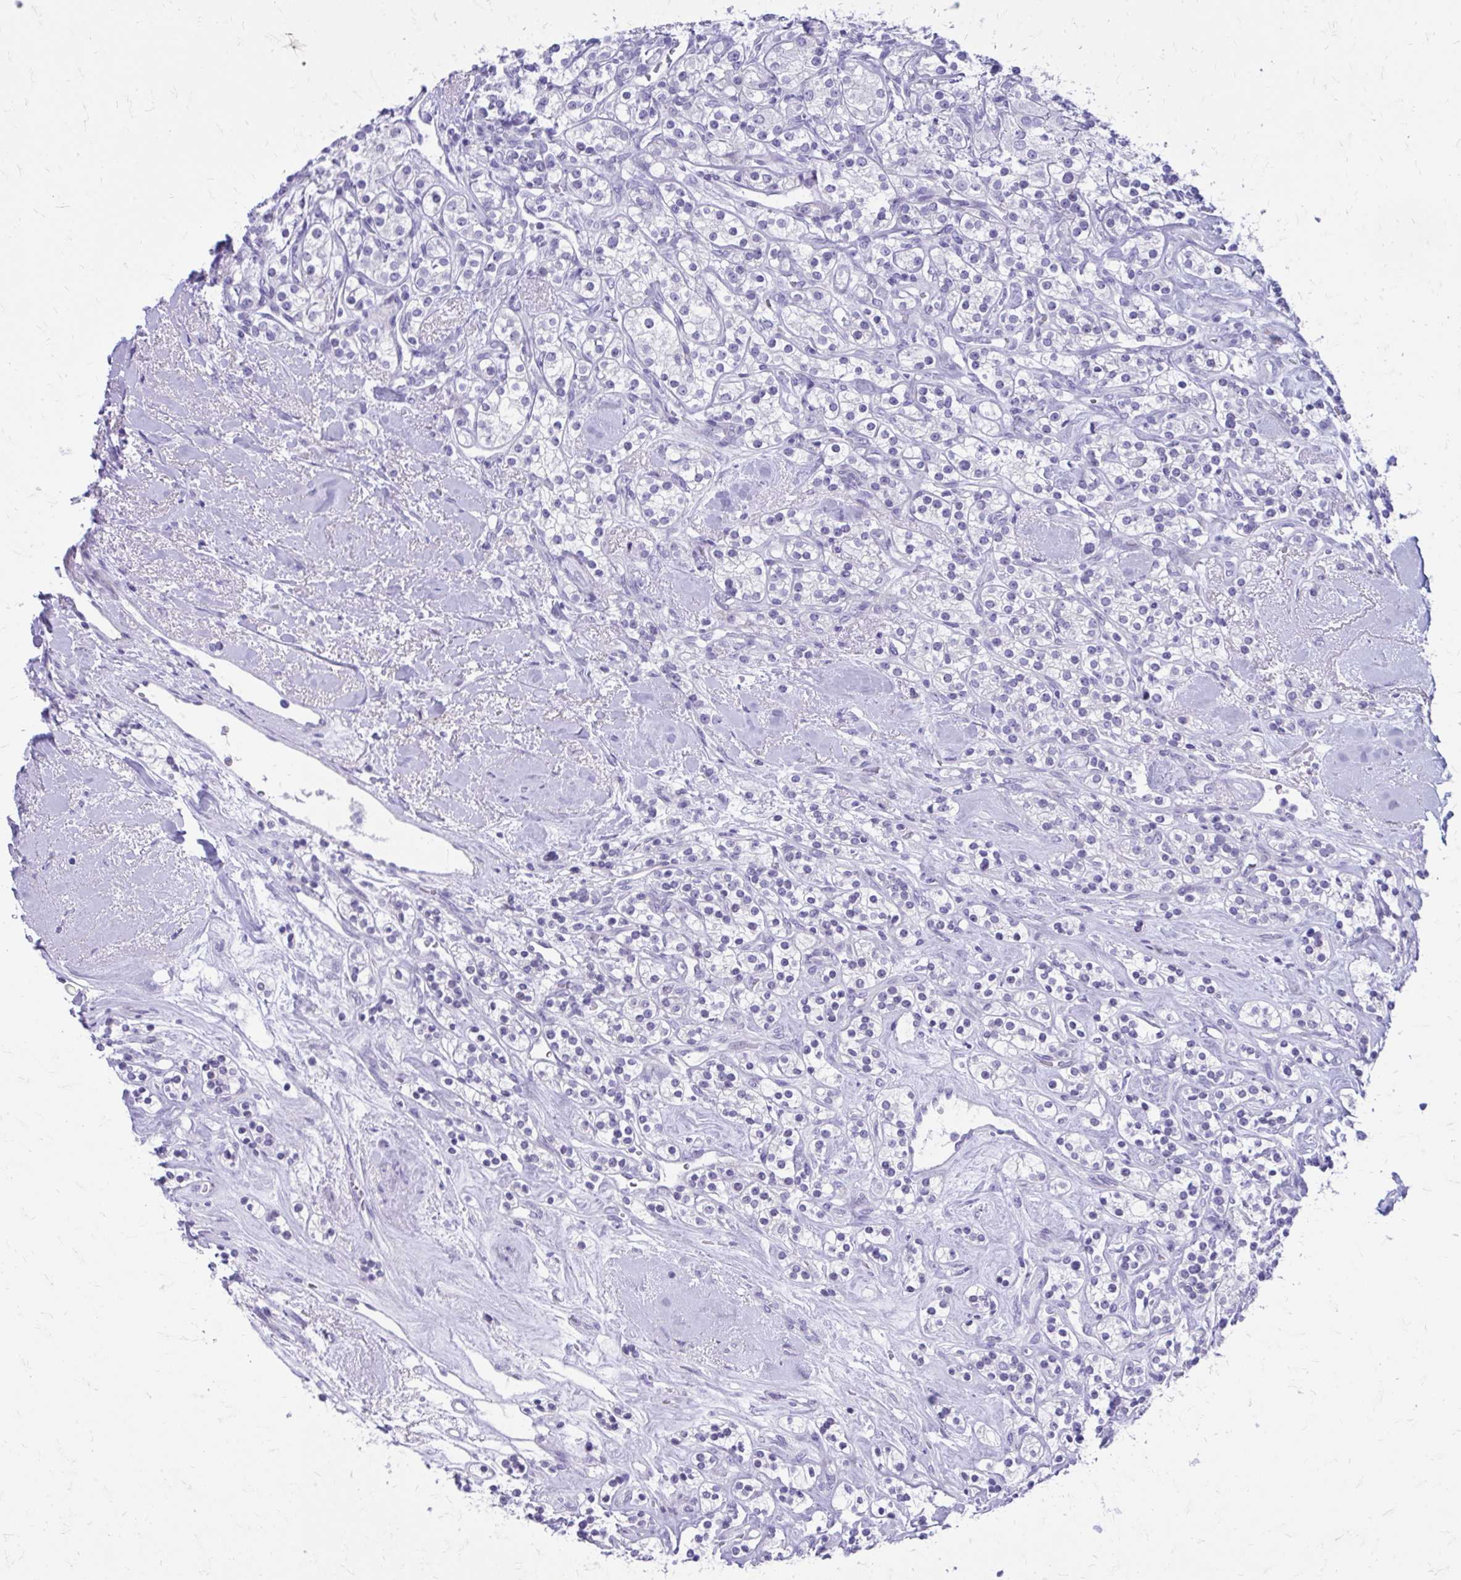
{"staining": {"intensity": "negative", "quantity": "none", "location": "none"}, "tissue": "renal cancer", "cell_type": "Tumor cells", "image_type": "cancer", "snomed": [{"axis": "morphology", "description": "Adenocarcinoma, NOS"}, {"axis": "topography", "description": "Kidney"}], "caption": "This photomicrograph is of renal cancer stained with immunohistochemistry to label a protein in brown with the nuclei are counter-stained blue. There is no staining in tumor cells.", "gene": "LCN15", "patient": {"sex": "male", "age": 77}}